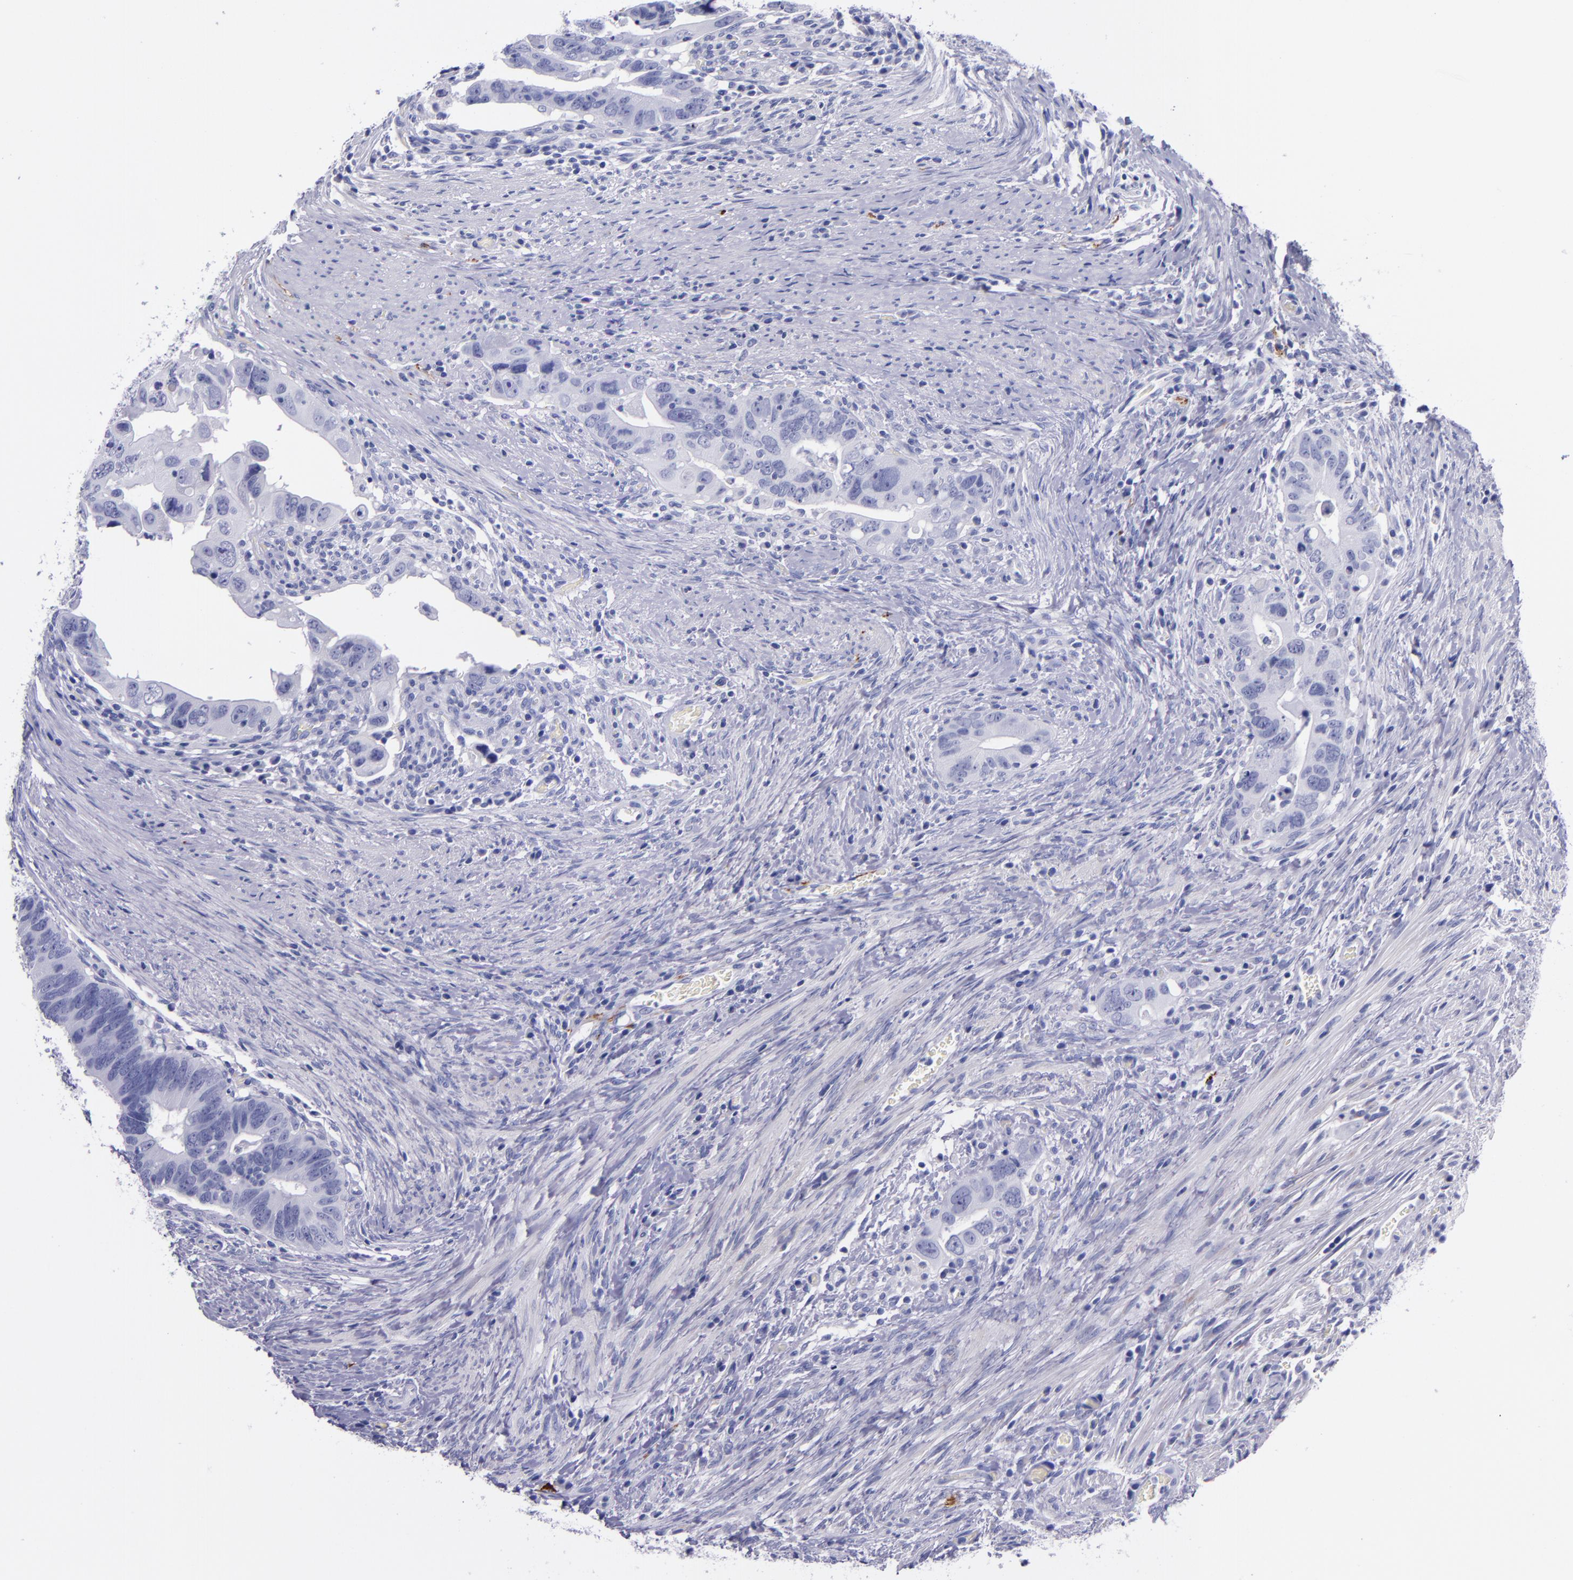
{"staining": {"intensity": "negative", "quantity": "none", "location": "none"}, "tissue": "colorectal cancer", "cell_type": "Tumor cells", "image_type": "cancer", "snomed": [{"axis": "morphology", "description": "Adenocarcinoma, NOS"}, {"axis": "topography", "description": "Rectum"}], "caption": "A micrograph of colorectal adenocarcinoma stained for a protein demonstrates no brown staining in tumor cells.", "gene": "SV2A", "patient": {"sex": "male", "age": 53}}